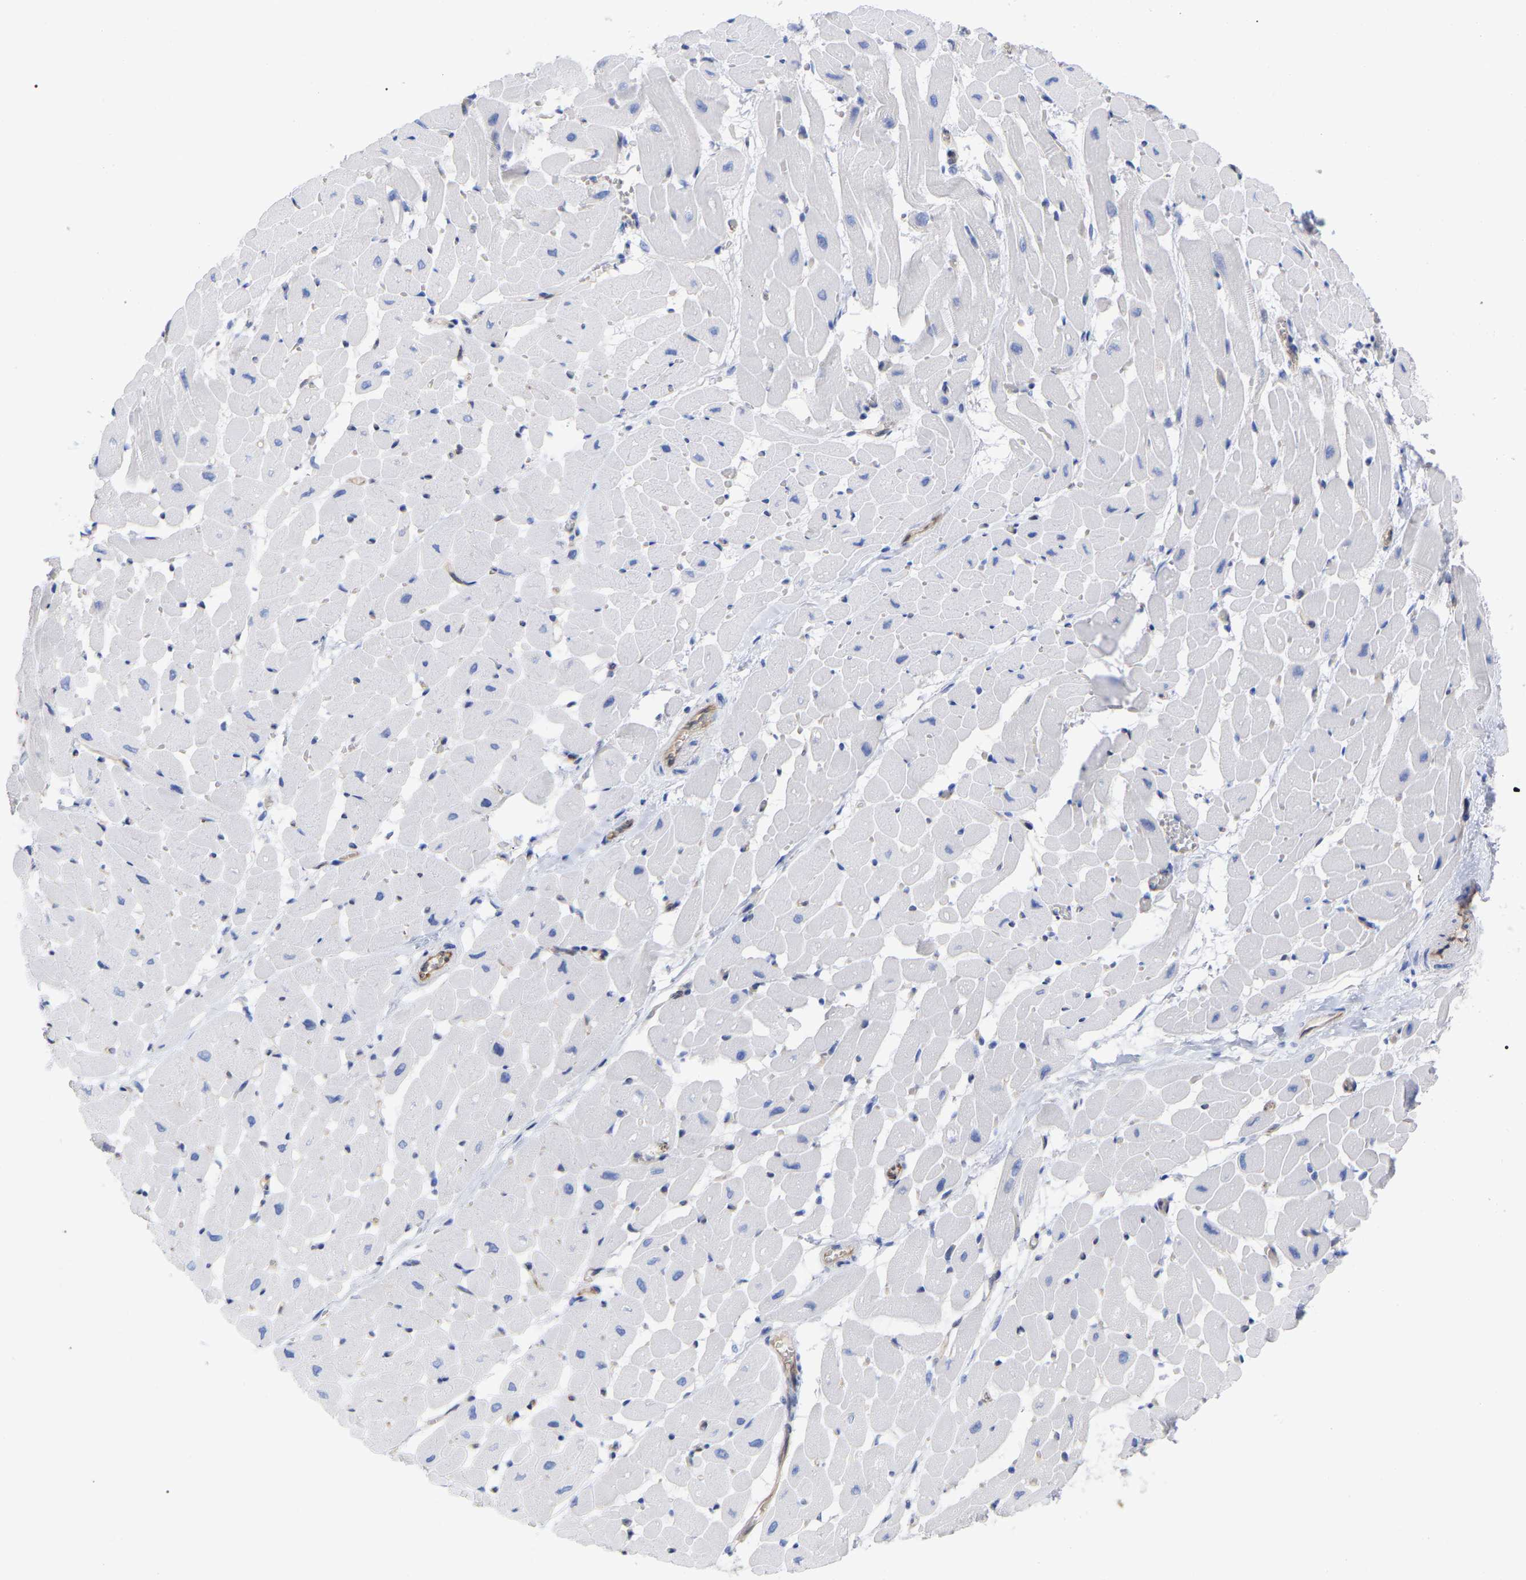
{"staining": {"intensity": "negative", "quantity": "none", "location": "none"}, "tissue": "heart muscle", "cell_type": "Cardiomyocytes", "image_type": "normal", "snomed": [{"axis": "morphology", "description": "Normal tissue, NOS"}, {"axis": "topography", "description": "Heart"}], "caption": "Micrograph shows no significant protein positivity in cardiomyocytes of normal heart muscle. (Immunohistochemistry, brightfield microscopy, high magnification).", "gene": "GIMAP4", "patient": {"sex": "male", "age": 45}}